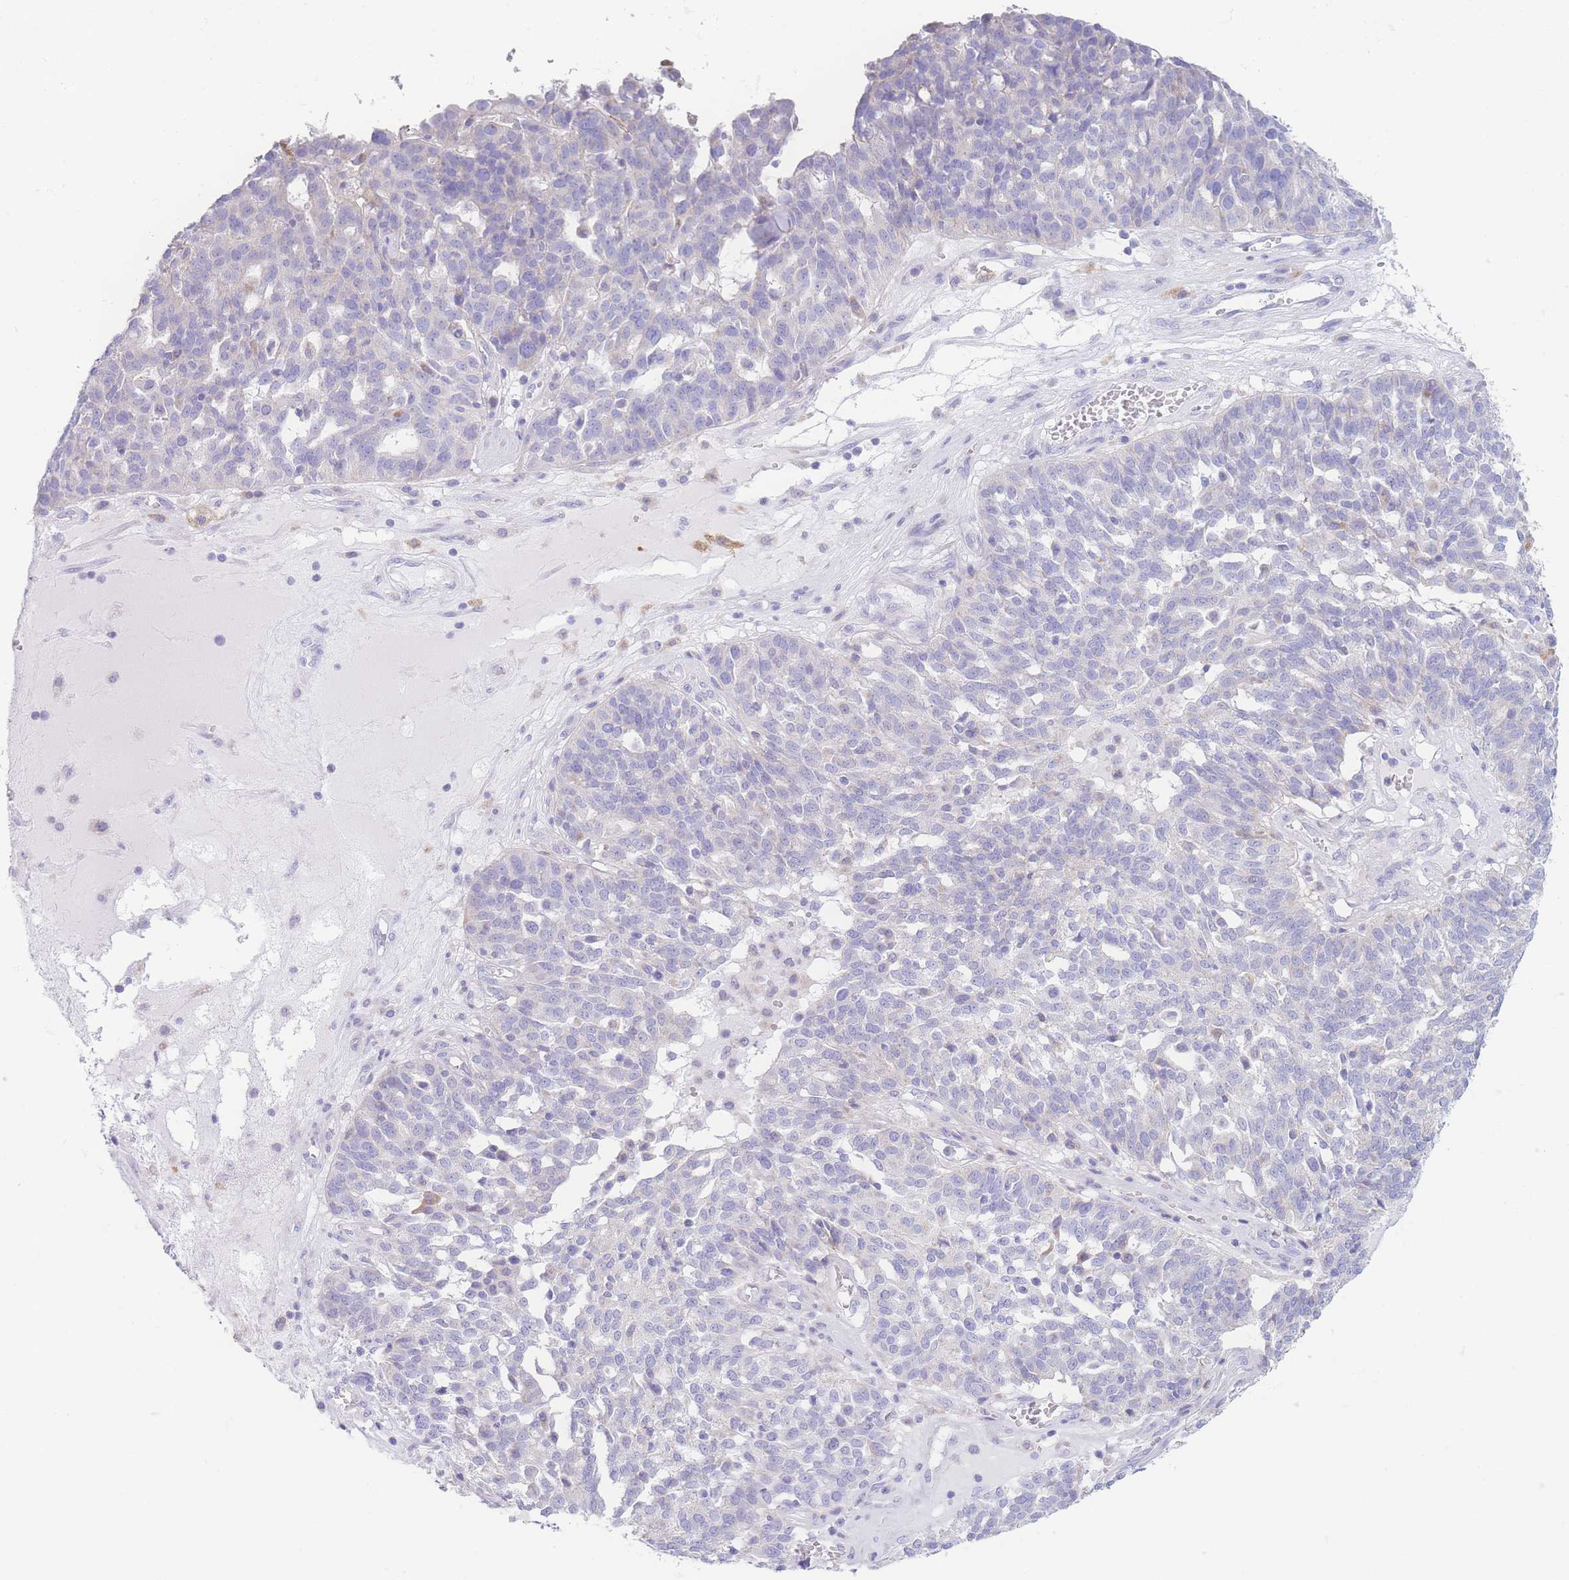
{"staining": {"intensity": "negative", "quantity": "none", "location": "none"}, "tissue": "ovarian cancer", "cell_type": "Tumor cells", "image_type": "cancer", "snomed": [{"axis": "morphology", "description": "Cystadenocarcinoma, serous, NOS"}, {"axis": "topography", "description": "Ovary"}], "caption": "Ovarian cancer was stained to show a protein in brown. There is no significant expression in tumor cells.", "gene": "NBEAL1", "patient": {"sex": "female", "age": 59}}